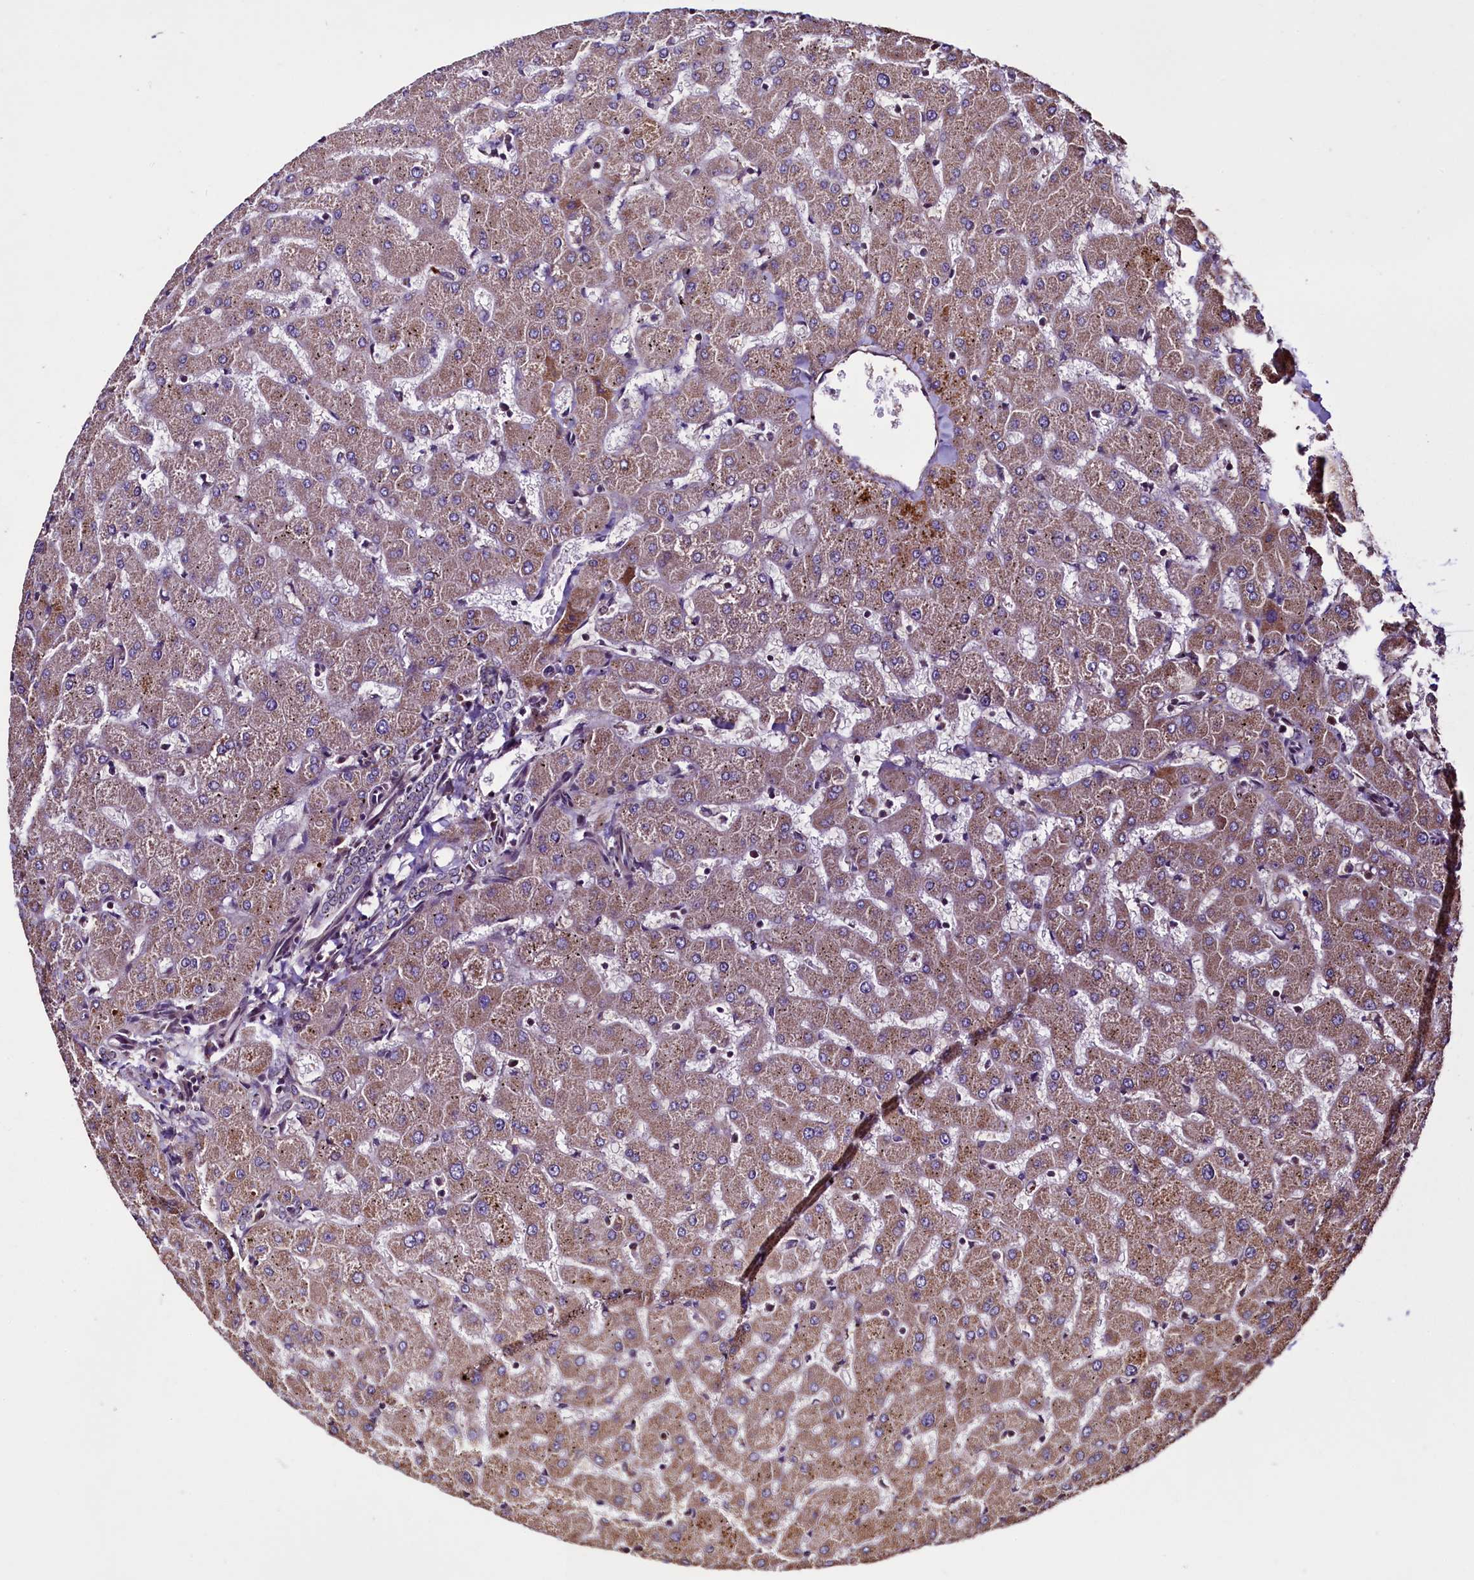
{"staining": {"intensity": "negative", "quantity": "none", "location": "none"}, "tissue": "liver", "cell_type": "Cholangiocytes", "image_type": "normal", "snomed": [{"axis": "morphology", "description": "Normal tissue, NOS"}, {"axis": "topography", "description": "Liver"}], "caption": "Photomicrograph shows no significant protein expression in cholangiocytes of unremarkable liver.", "gene": "RBFA", "patient": {"sex": "female", "age": 63}}